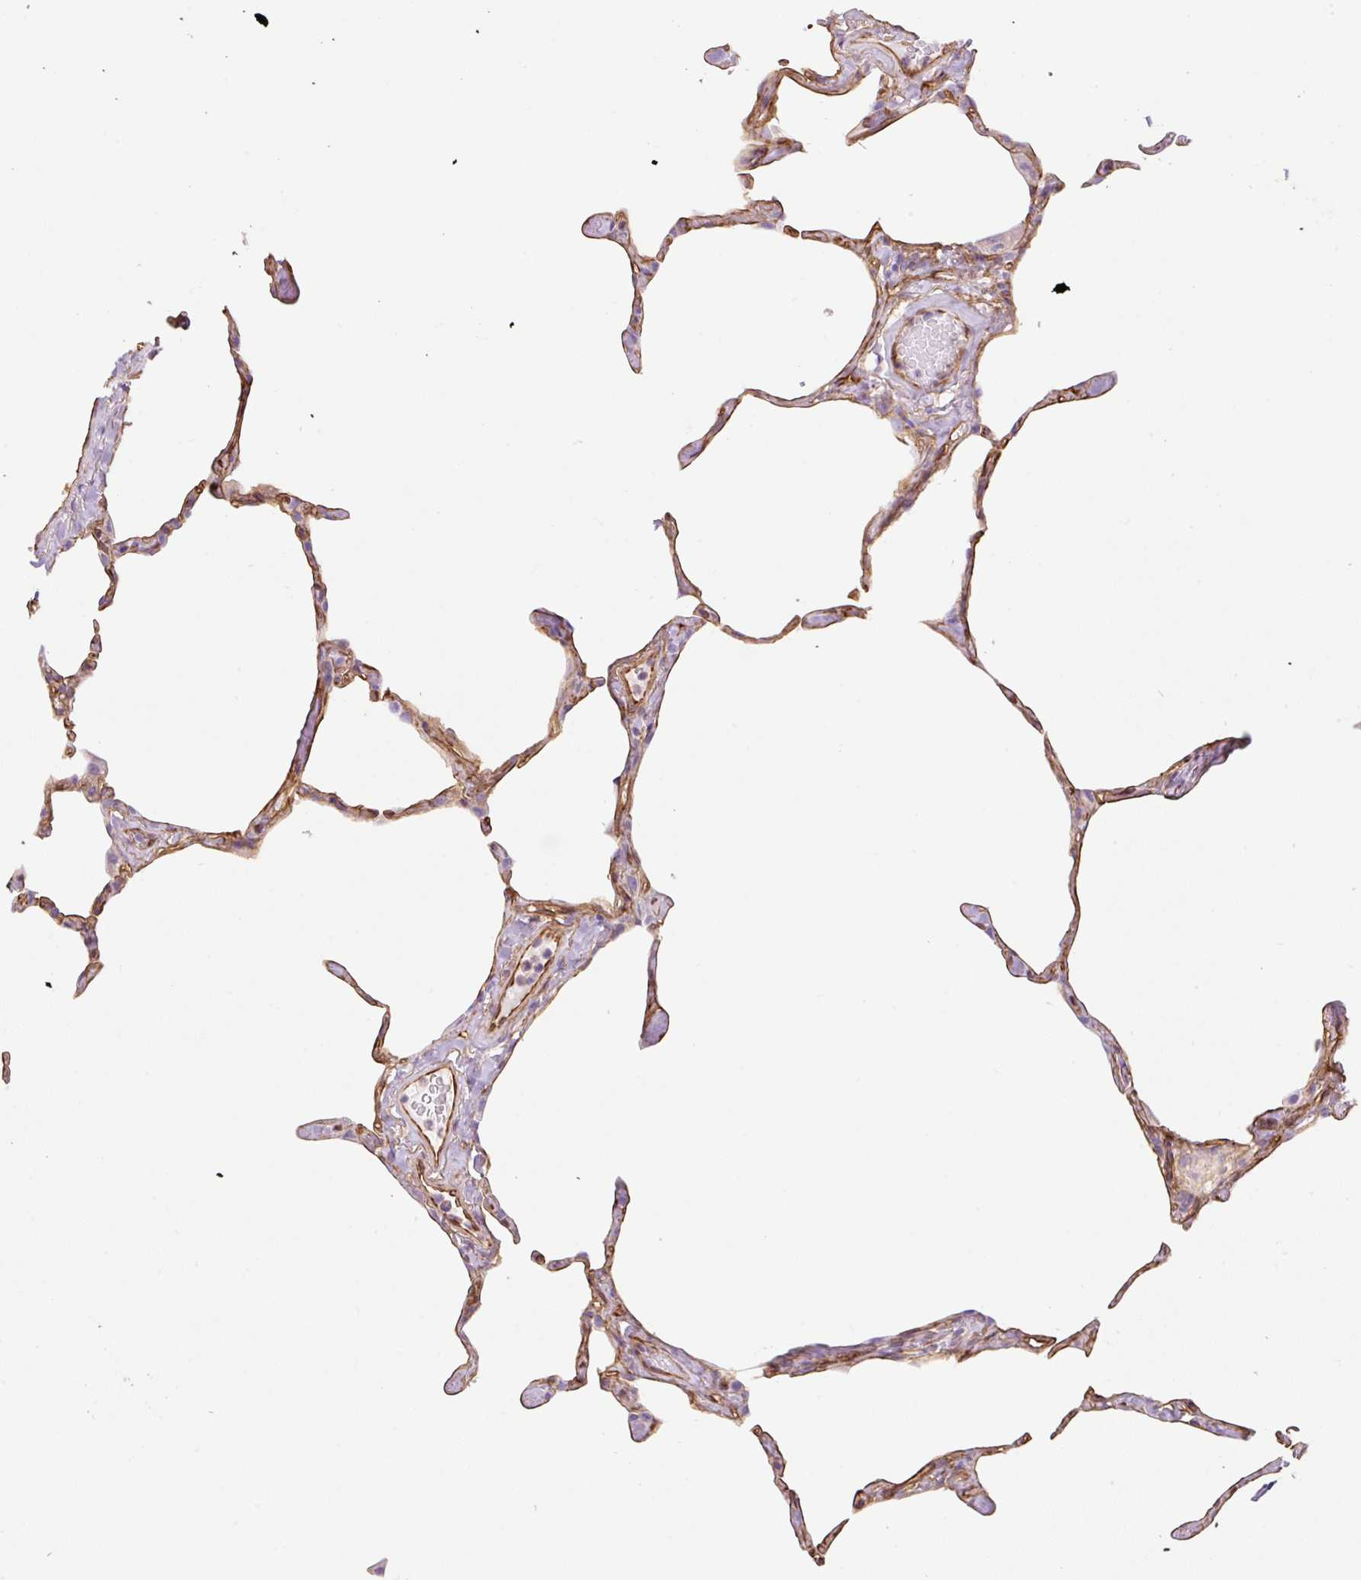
{"staining": {"intensity": "moderate", "quantity": "25%-75%", "location": "cytoplasmic/membranous"}, "tissue": "lung", "cell_type": "Alveolar cells", "image_type": "normal", "snomed": [{"axis": "morphology", "description": "Normal tissue, NOS"}, {"axis": "topography", "description": "Lung"}], "caption": "Immunohistochemistry (IHC) (DAB) staining of unremarkable lung demonstrates moderate cytoplasmic/membranous protein expression in approximately 25%-75% of alveolar cells.", "gene": "EHD1", "patient": {"sex": "male", "age": 65}}